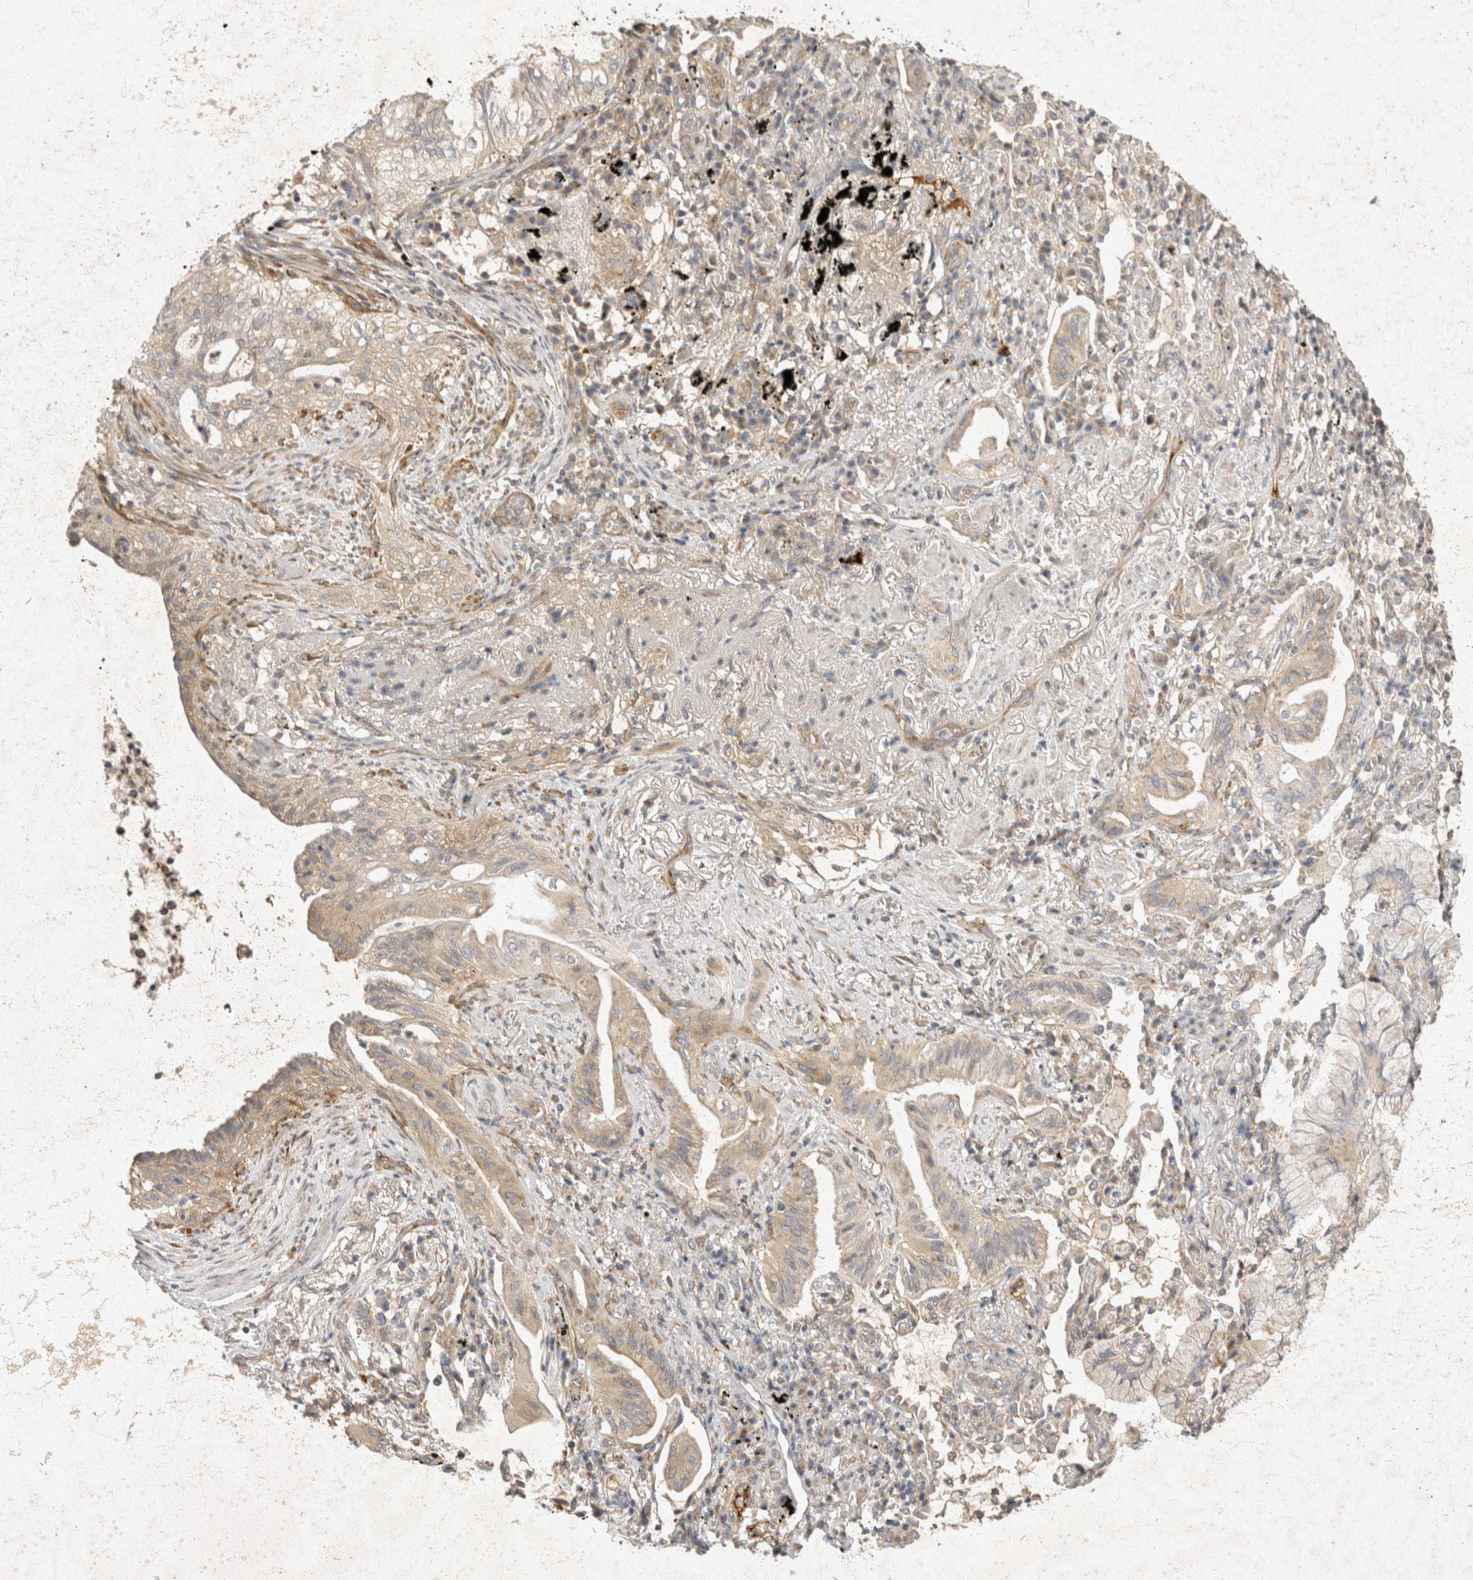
{"staining": {"intensity": "weak", "quantity": ">75%", "location": "cytoplasmic/membranous"}, "tissue": "lung cancer", "cell_type": "Tumor cells", "image_type": "cancer", "snomed": [{"axis": "morphology", "description": "Adenocarcinoma, NOS"}, {"axis": "topography", "description": "Lung"}], "caption": "The histopathology image shows a brown stain indicating the presence of a protein in the cytoplasmic/membranous of tumor cells in lung adenocarcinoma.", "gene": "EIF4G3", "patient": {"sex": "female", "age": 70}}